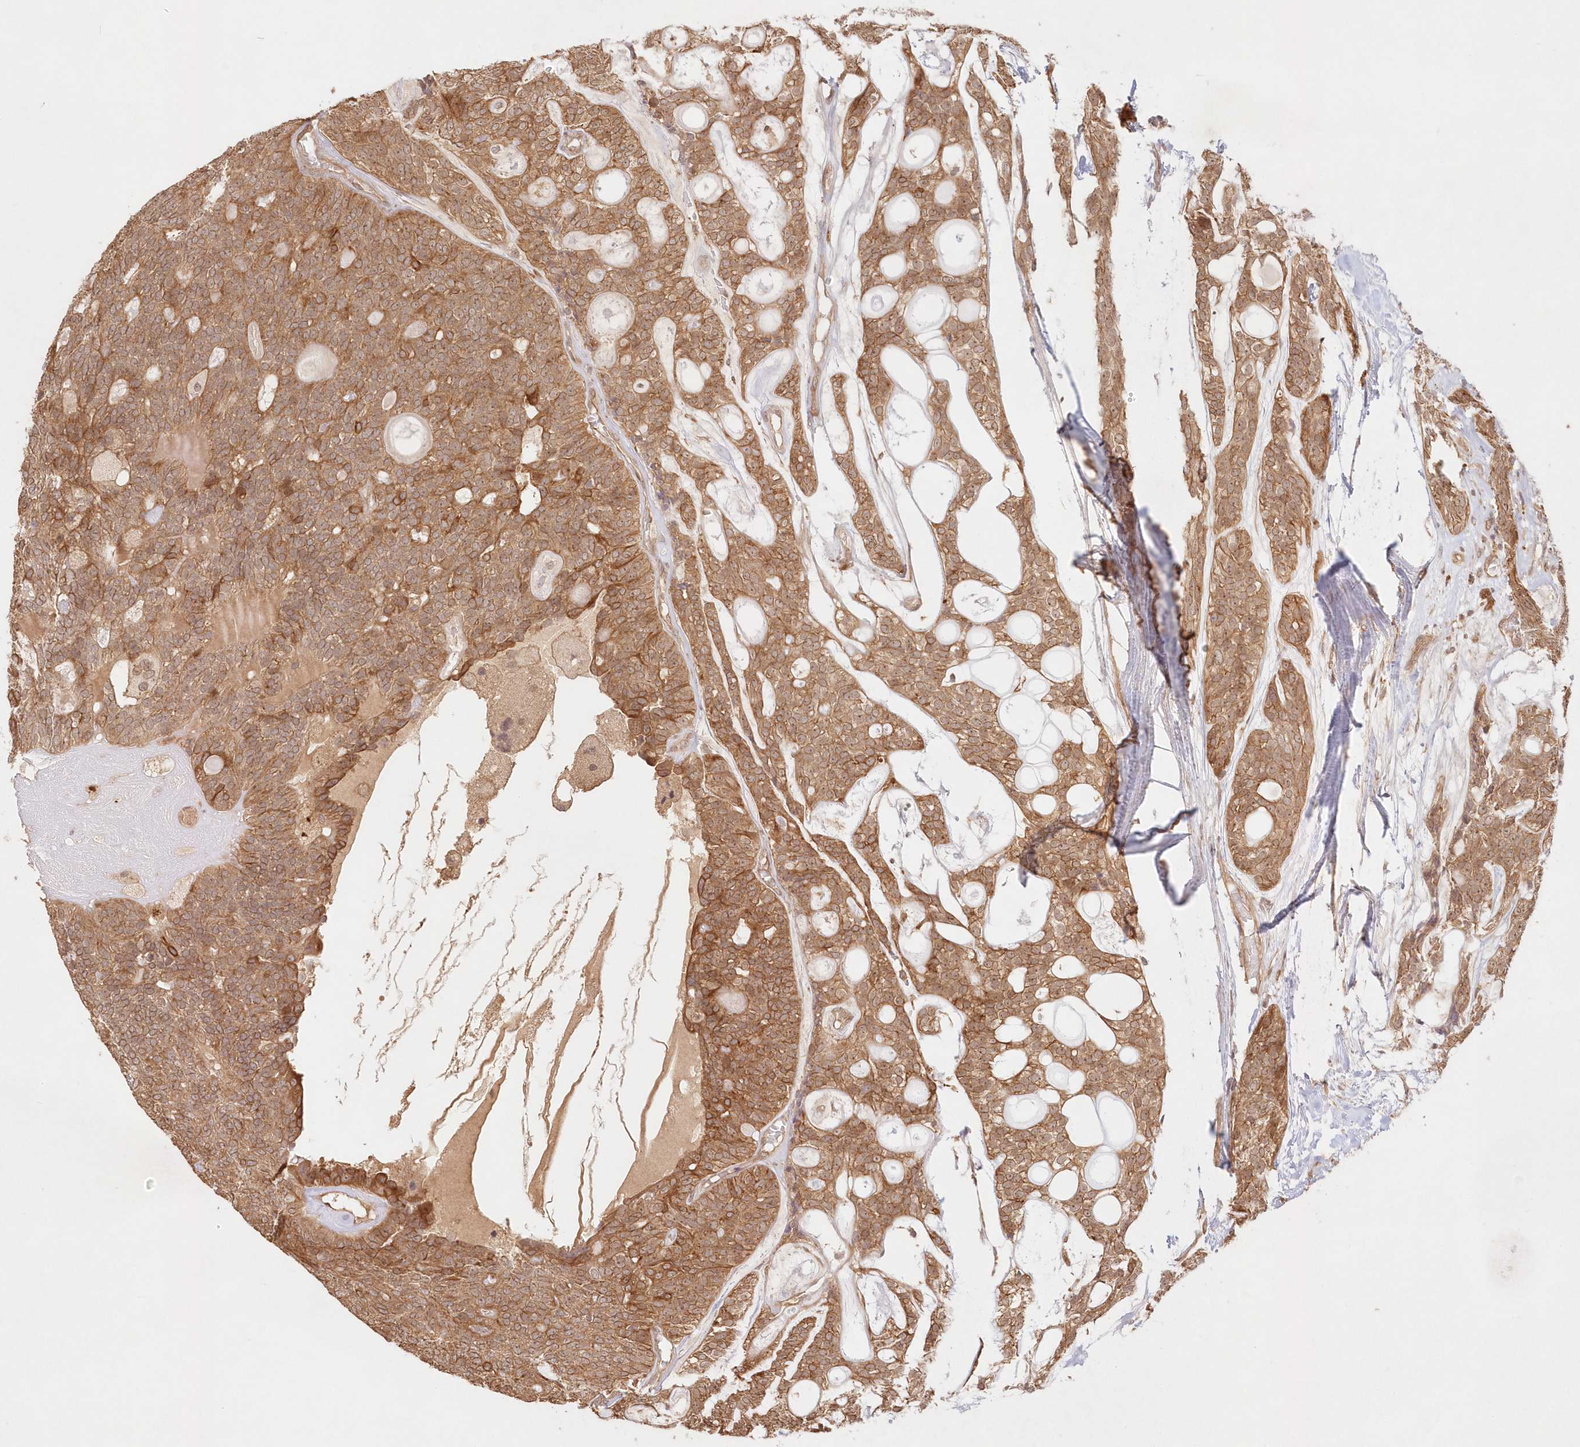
{"staining": {"intensity": "moderate", "quantity": ">75%", "location": "cytoplasmic/membranous"}, "tissue": "head and neck cancer", "cell_type": "Tumor cells", "image_type": "cancer", "snomed": [{"axis": "morphology", "description": "Adenocarcinoma, NOS"}, {"axis": "topography", "description": "Head-Neck"}], "caption": "Human head and neck cancer (adenocarcinoma) stained with a brown dye exhibits moderate cytoplasmic/membranous positive expression in approximately >75% of tumor cells.", "gene": "KIAA0232", "patient": {"sex": "male", "age": 66}}